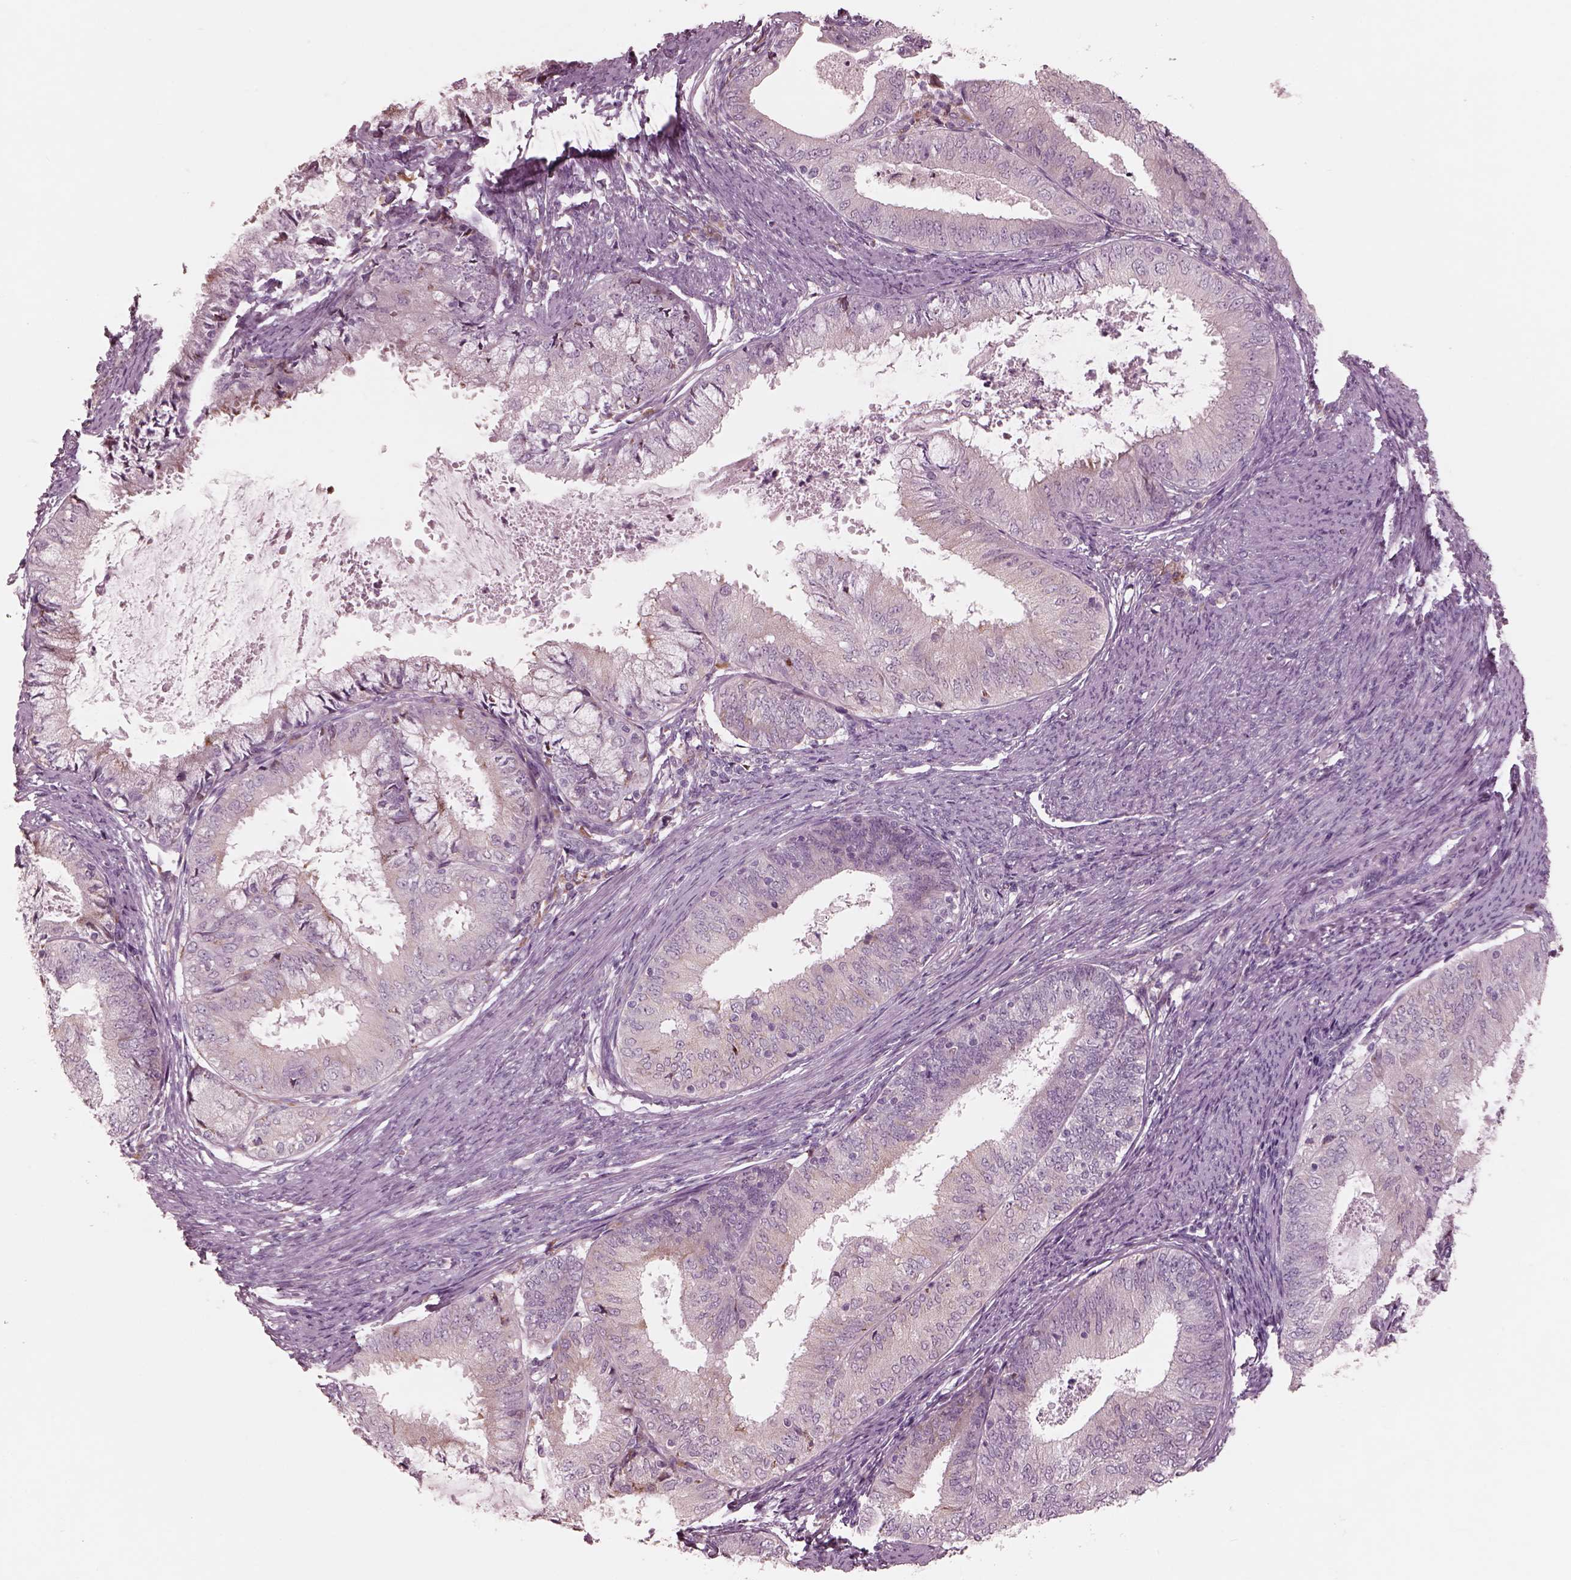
{"staining": {"intensity": "negative", "quantity": "none", "location": "none"}, "tissue": "endometrial cancer", "cell_type": "Tumor cells", "image_type": "cancer", "snomed": [{"axis": "morphology", "description": "Adenocarcinoma, NOS"}, {"axis": "topography", "description": "Endometrium"}], "caption": "This is an immunohistochemistry histopathology image of human adenocarcinoma (endometrial). There is no staining in tumor cells.", "gene": "CADM2", "patient": {"sex": "female", "age": 57}}